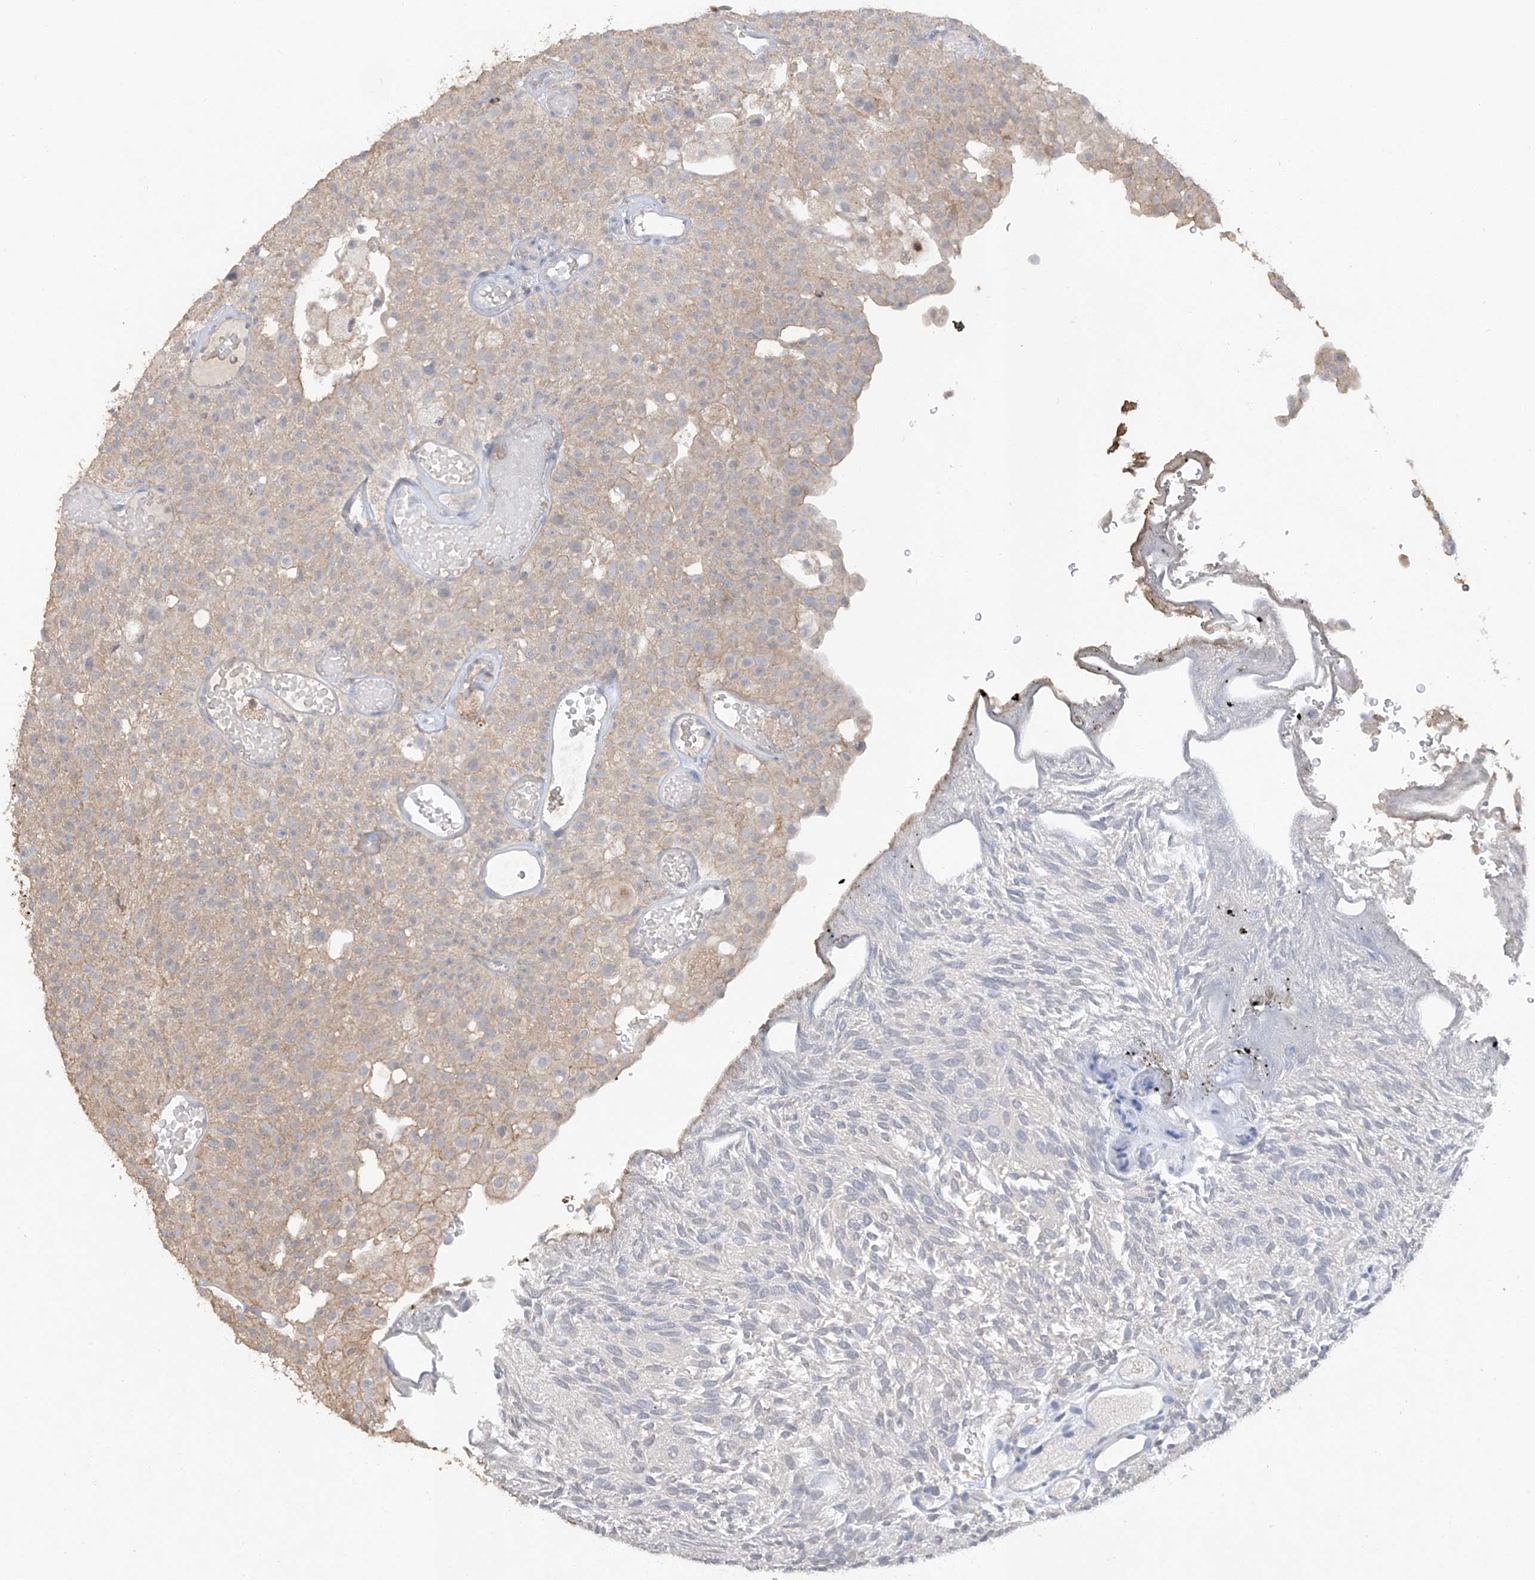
{"staining": {"intensity": "weak", "quantity": ">75%", "location": "cytoplasmic/membranous"}, "tissue": "urothelial cancer", "cell_type": "Tumor cells", "image_type": "cancer", "snomed": [{"axis": "morphology", "description": "Urothelial carcinoma, Low grade"}, {"axis": "topography", "description": "Urinary bladder"}], "caption": "Weak cytoplasmic/membranous expression for a protein is appreciated in approximately >75% of tumor cells of urothelial cancer using immunohistochemistry.", "gene": "HAS3", "patient": {"sex": "male", "age": 78}}